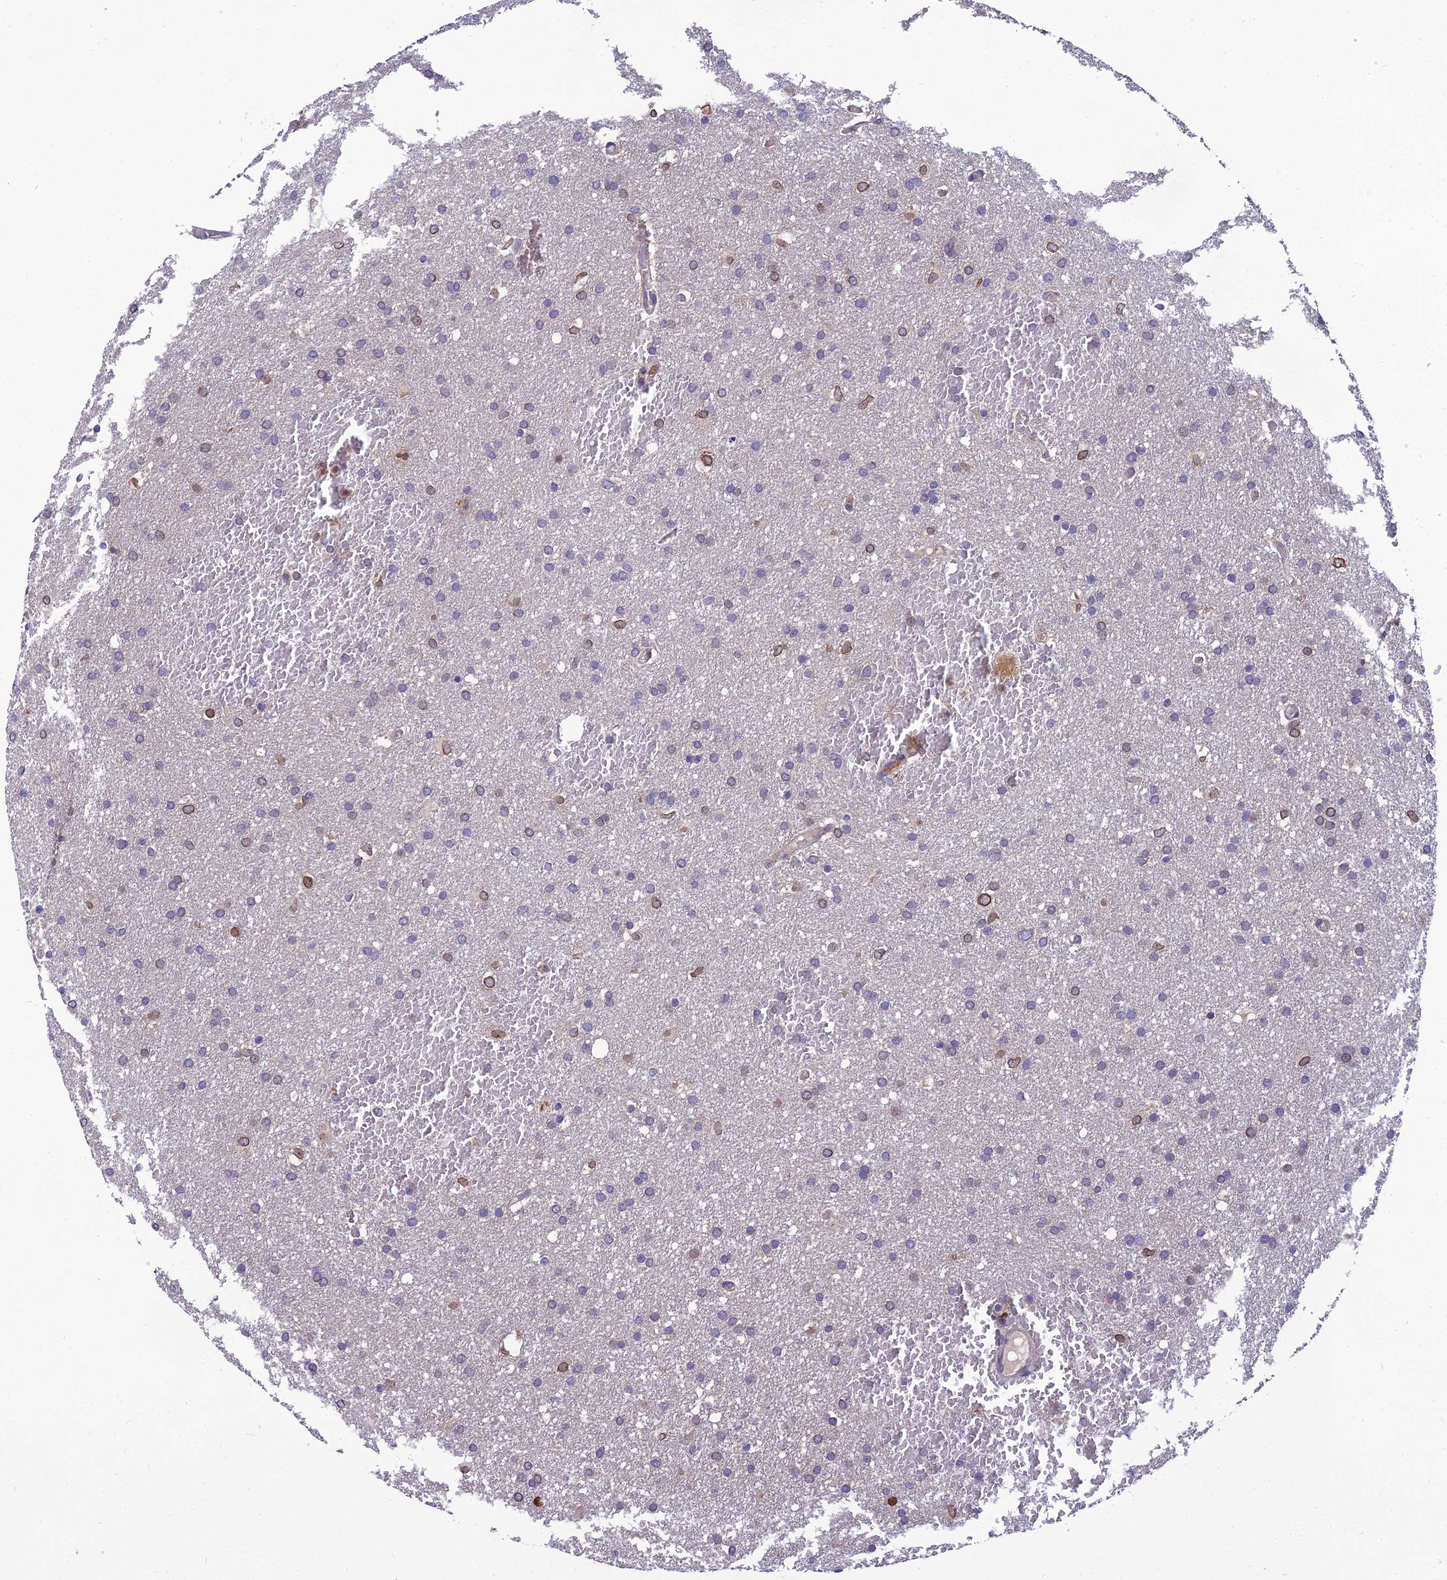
{"staining": {"intensity": "negative", "quantity": "none", "location": "none"}, "tissue": "glioma", "cell_type": "Tumor cells", "image_type": "cancer", "snomed": [{"axis": "morphology", "description": "Glioma, malignant, High grade"}, {"axis": "topography", "description": "Cerebral cortex"}], "caption": "Glioma was stained to show a protein in brown. There is no significant staining in tumor cells.", "gene": "UMAD1", "patient": {"sex": "female", "age": 36}}